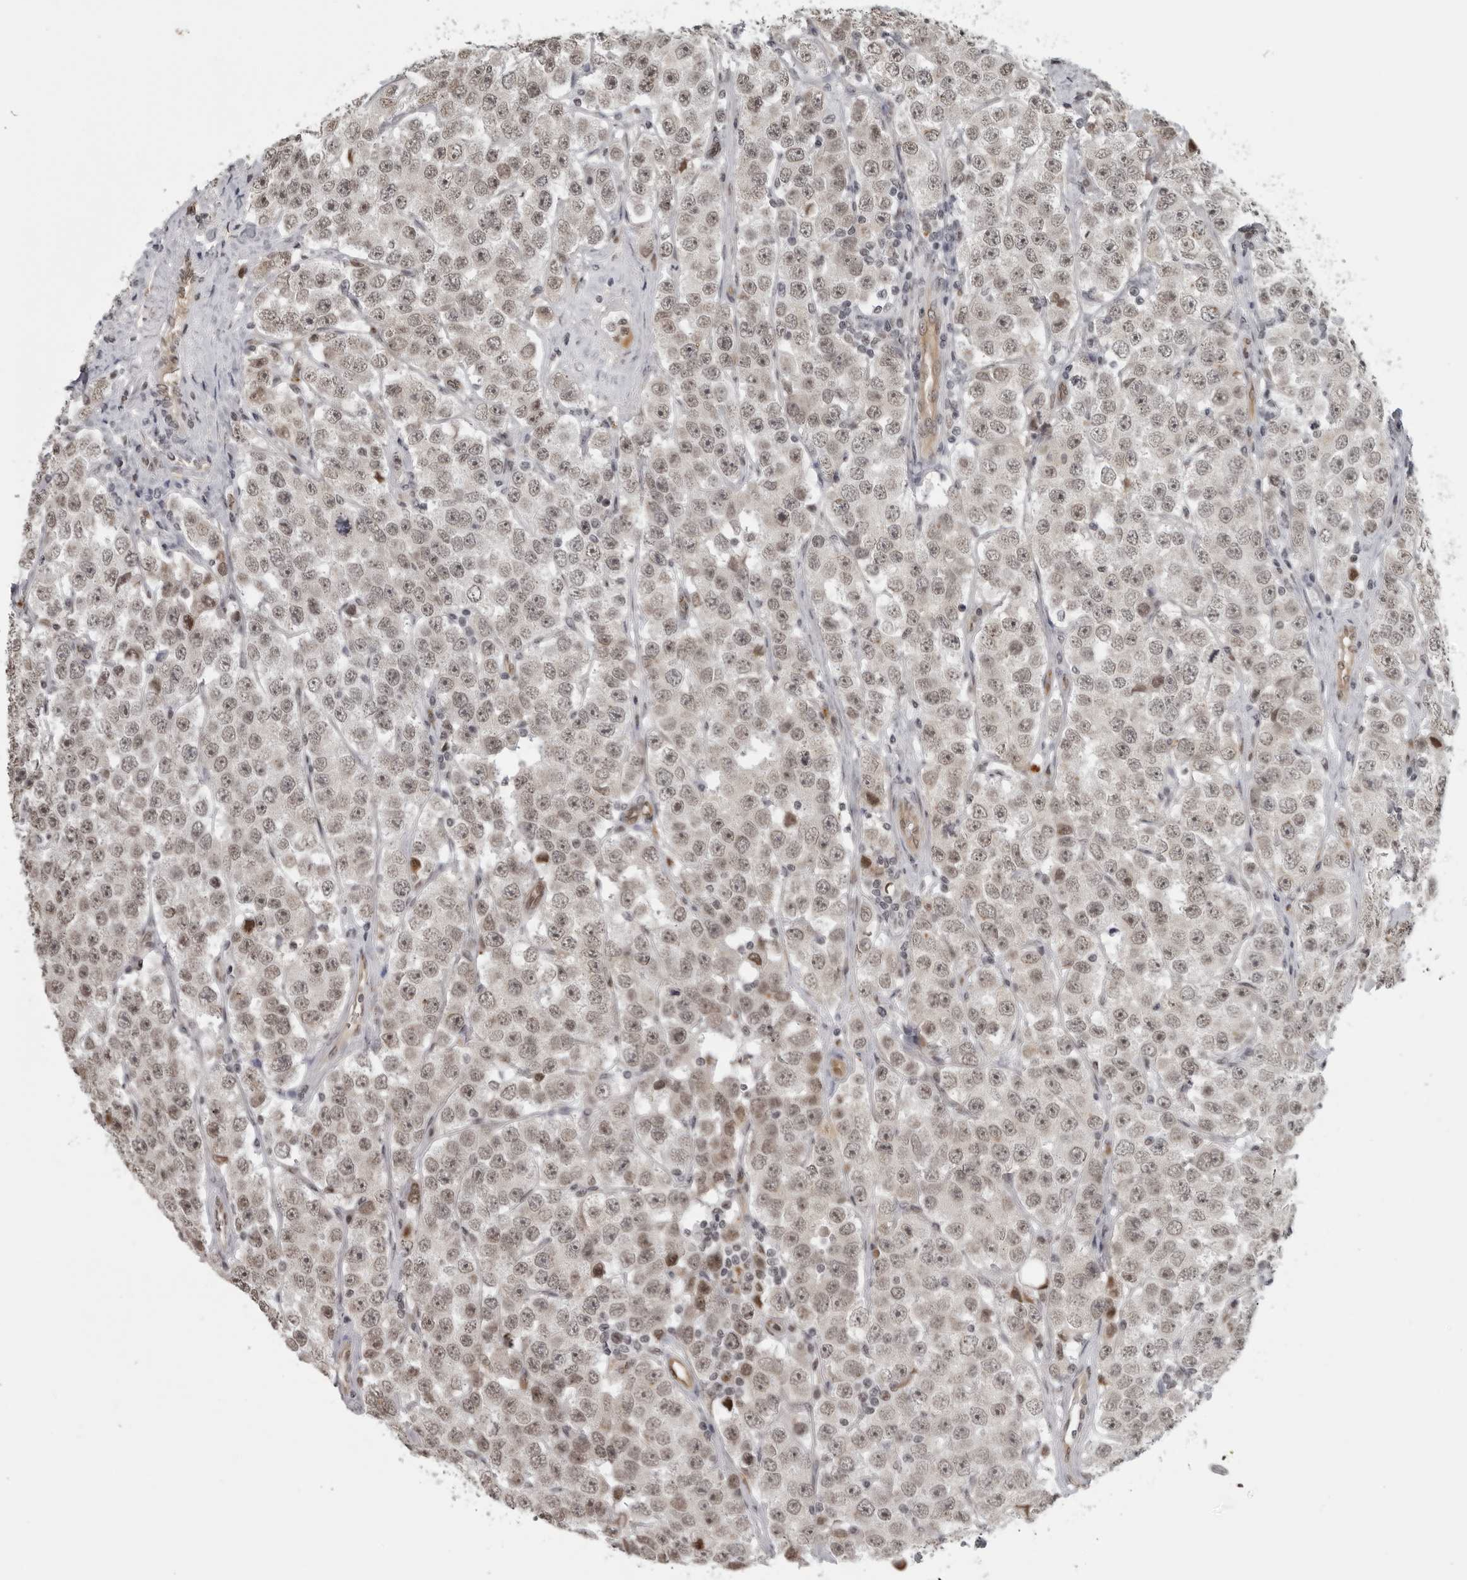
{"staining": {"intensity": "weak", "quantity": ">75%", "location": "nuclear"}, "tissue": "testis cancer", "cell_type": "Tumor cells", "image_type": "cancer", "snomed": [{"axis": "morphology", "description": "Seminoma, NOS"}, {"axis": "topography", "description": "Testis"}], "caption": "Immunohistochemical staining of human testis cancer (seminoma) displays weak nuclear protein positivity in approximately >75% of tumor cells.", "gene": "MAF", "patient": {"sex": "male", "age": 28}}